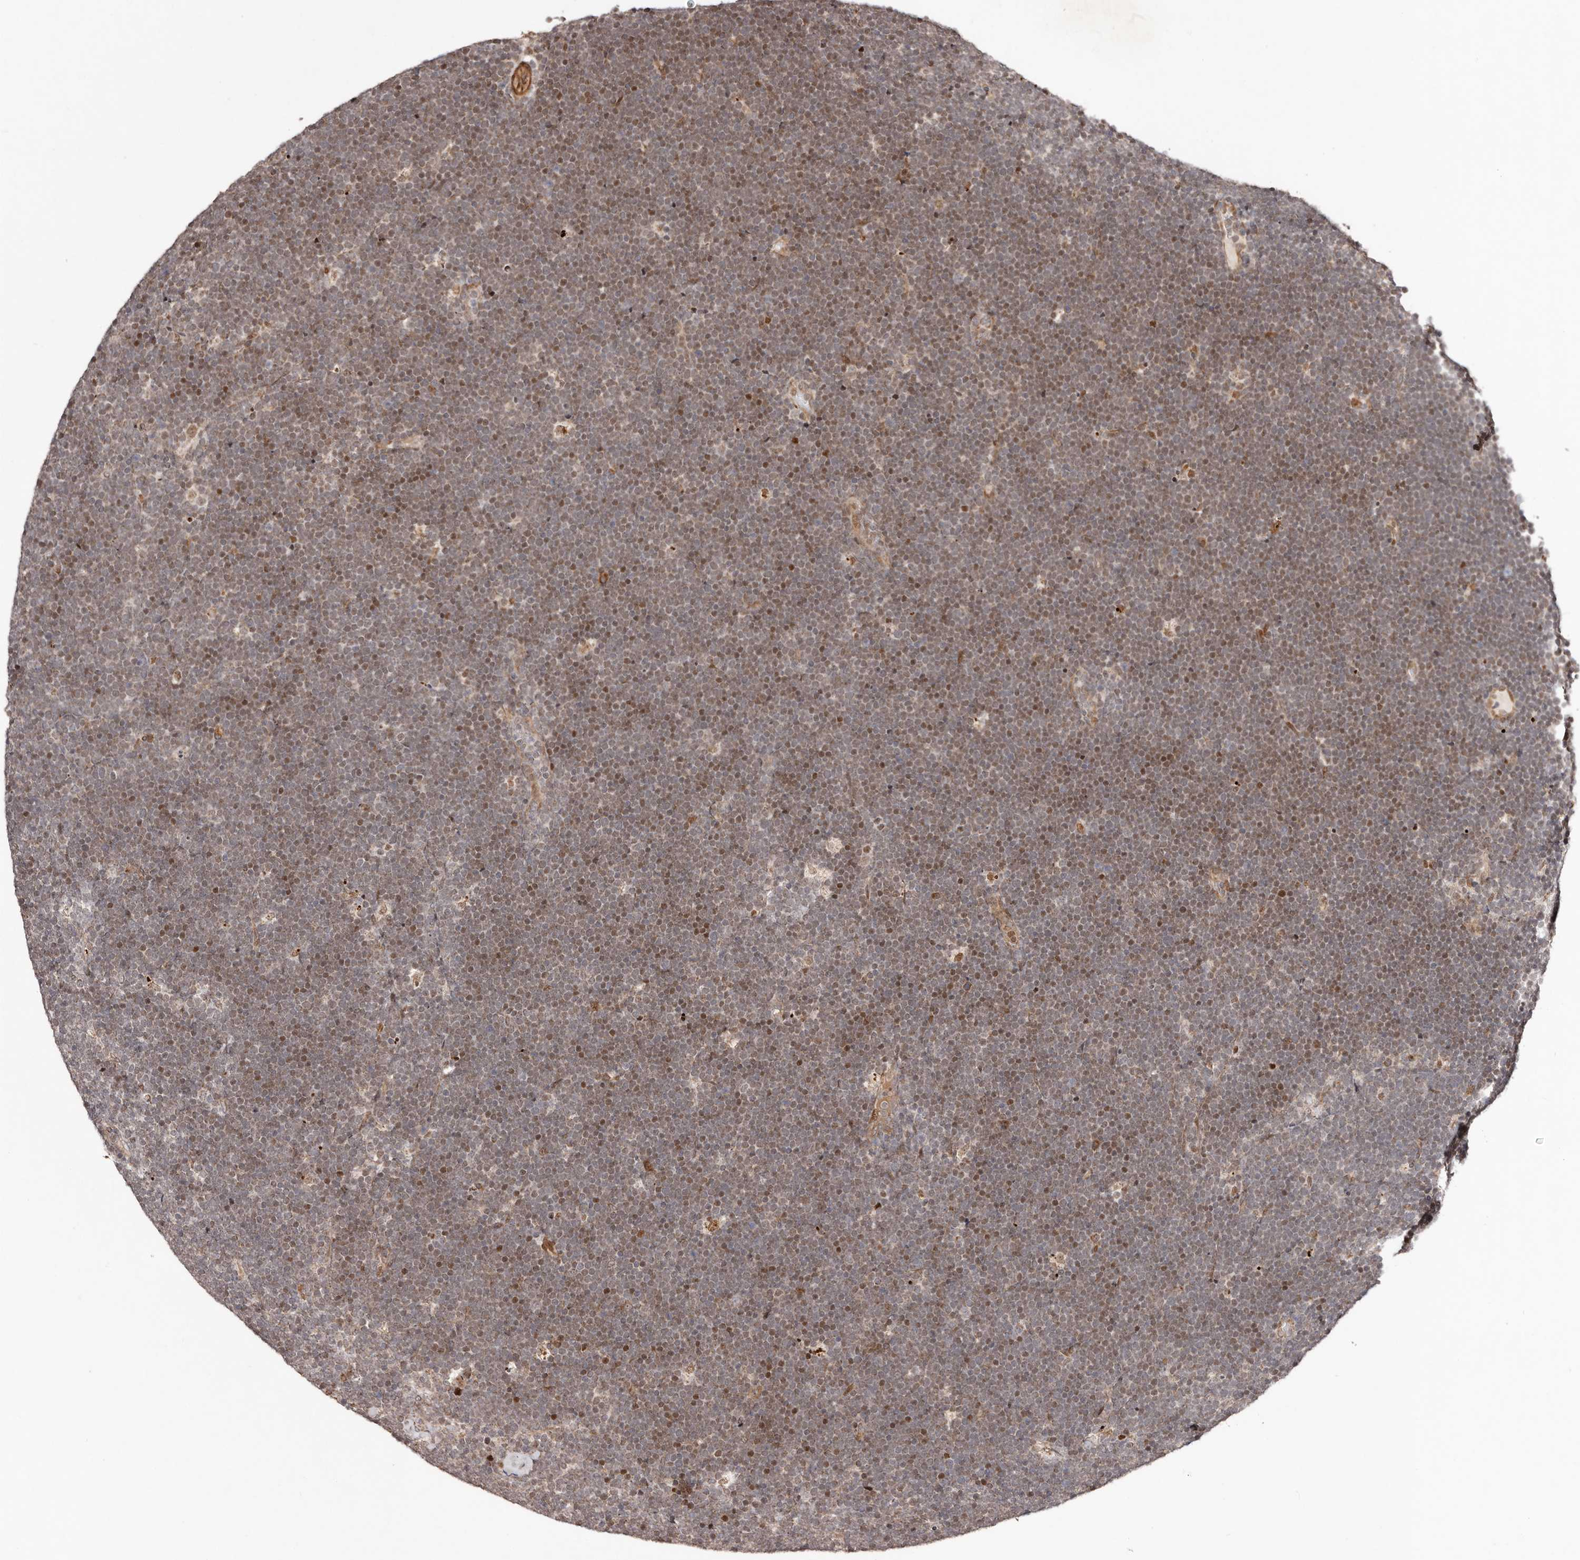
{"staining": {"intensity": "moderate", "quantity": "25%-75%", "location": "cytoplasmic/membranous,nuclear"}, "tissue": "lymphoma", "cell_type": "Tumor cells", "image_type": "cancer", "snomed": [{"axis": "morphology", "description": "Malignant lymphoma, non-Hodgkin's type, High grade"}, {"axis": "topography", "description": "Lymph node"}], "caption": "The image shows immunohistochemical staining of lymphoma. There is moderate cytoplasmic/membranous and nuclear staining is identified in about 25%-75% of tumor cells.", "gene": "HIVEP3", "patient": {"sex": "male", "age": 13}}